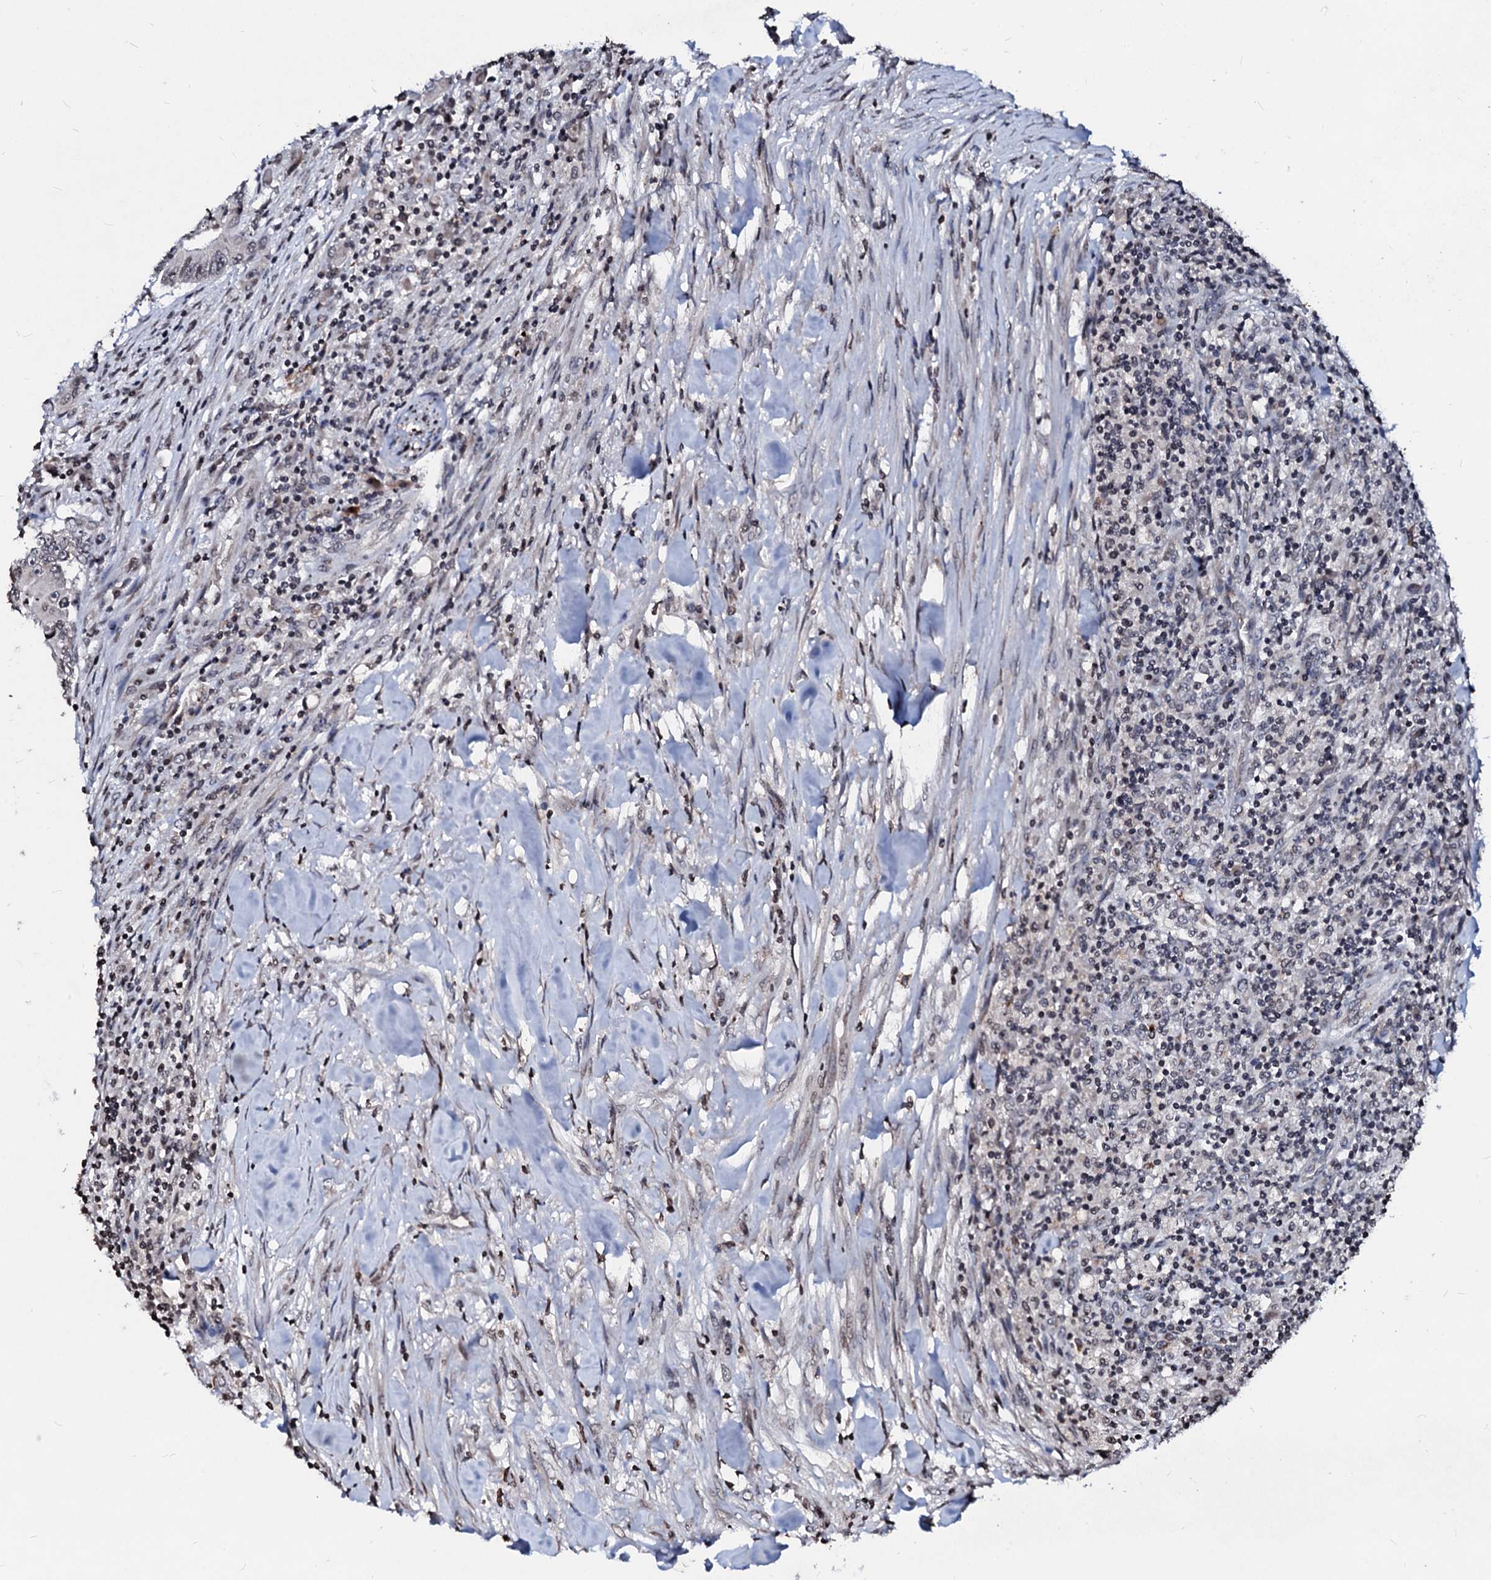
{"staining": {"intensity": "weak", "quantity": "<25%", "location": "nuclear"}, "tissue": "colorectal cancer", "cell_type": "Tumor cells", "image_type": "cancer", "snomed": [{"axis": "morphology", "description": "Adenocarcinoma, NOS"}, {"axis": "topography", "description": "Colon"}], "caption": "This is a histopathology image of immunohistochemistry staining of colorectal cancer (adenocarcinoma), which shows no positivity in tumor cells. (Immunohistochemistry, brightfield microscopy, high magnification).", "gene": "LSM11", "patient": {"sex": "male", "age": 83}}